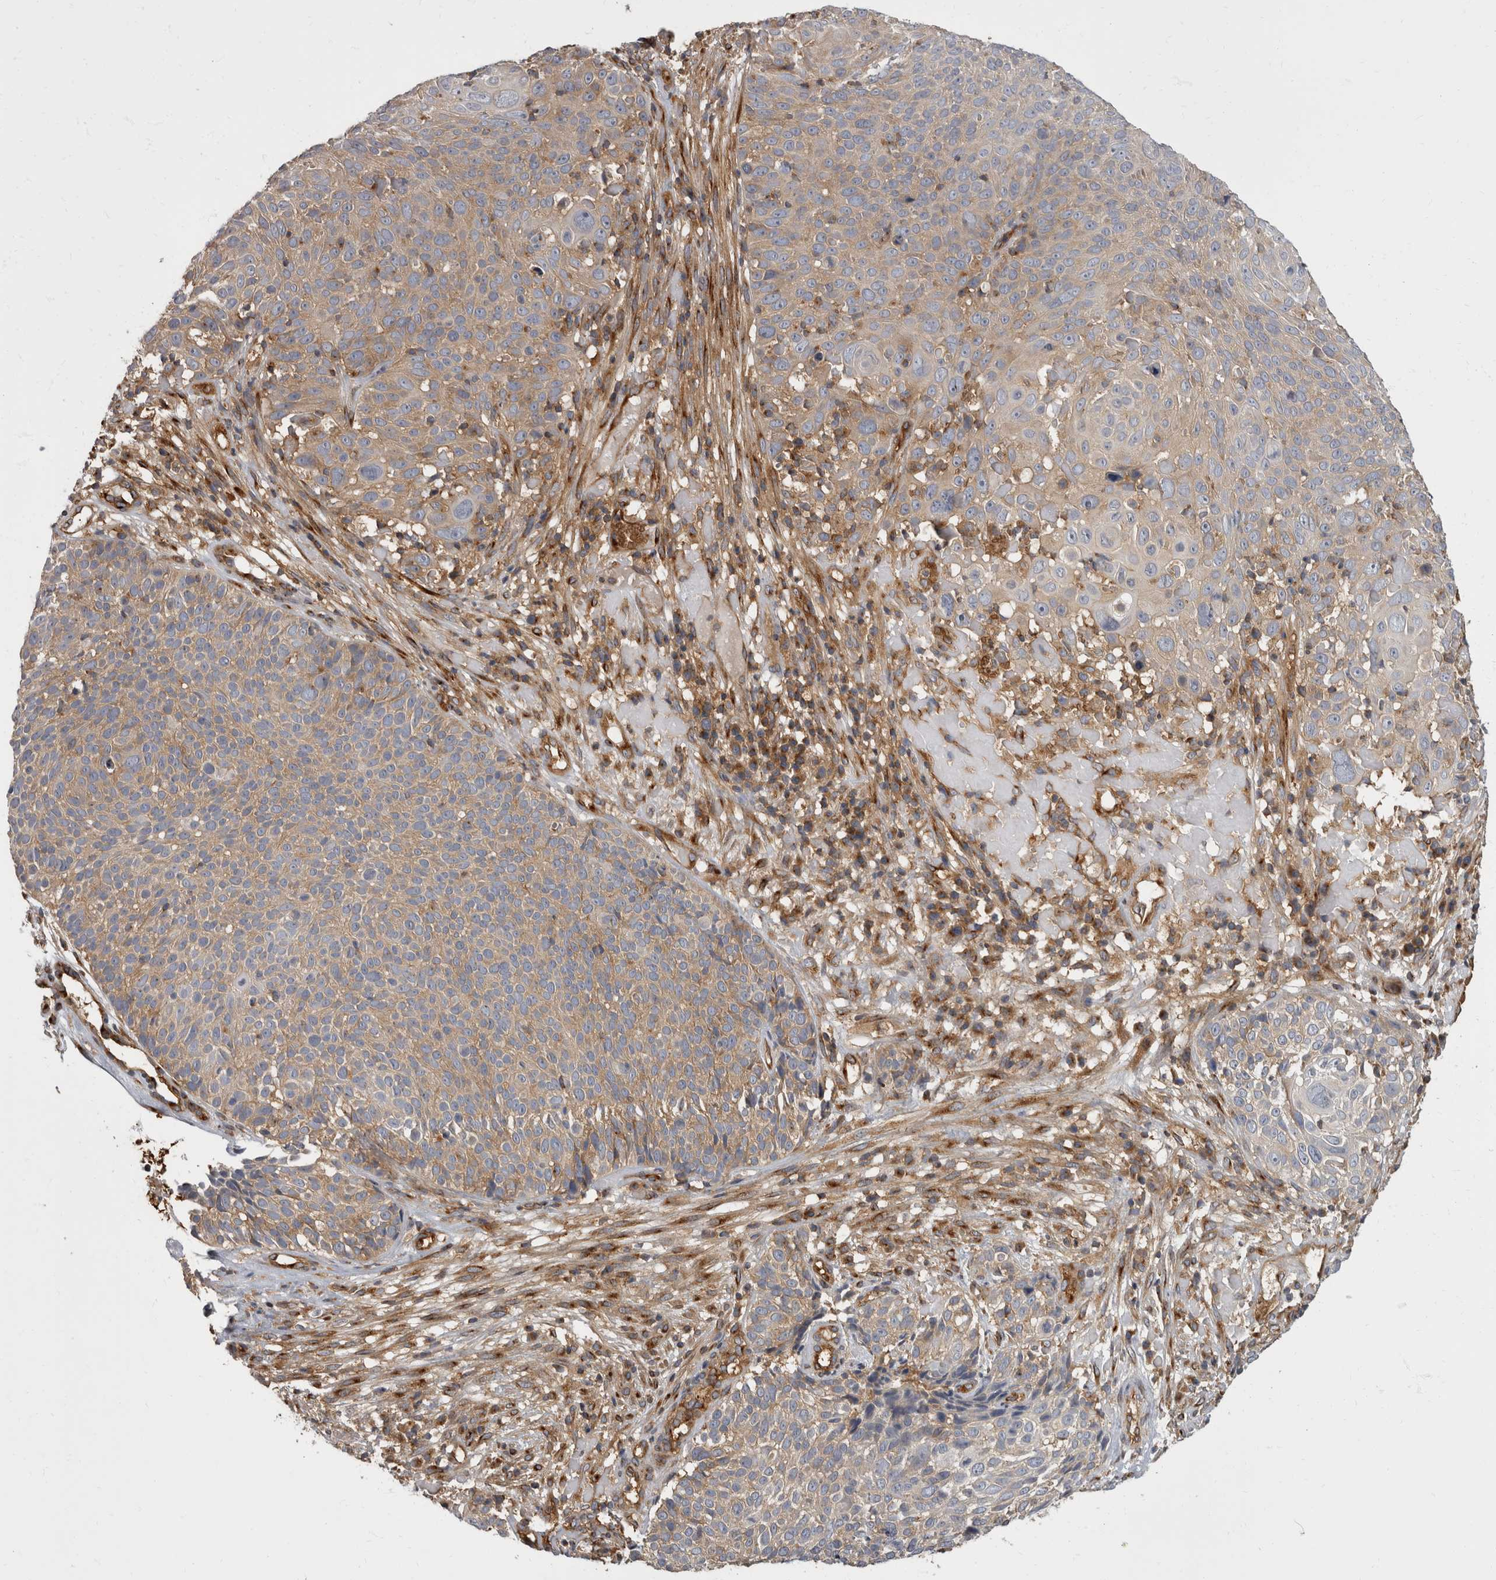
{"staining": {"intensity": "weak", "quantity": "<25%", "location": "cytoplasmic/membranous"}, "tissue": "cervical cancer", "cell_type": "Tumor cells", "image_type": "cancer", "snomed": [{"axis": "morphology", "description": "Squamous cell carcinoma, NOS"}, {"axis": "topography", "description": "Cervix"}], "caption": "Immunohistochemistry (IHC) of cervical cancer (squamous cell carcinoma) demonstrates no expression in tumor cells.", "gene": "HOOK3", "patient": {"sex": "female", "age": 74}}